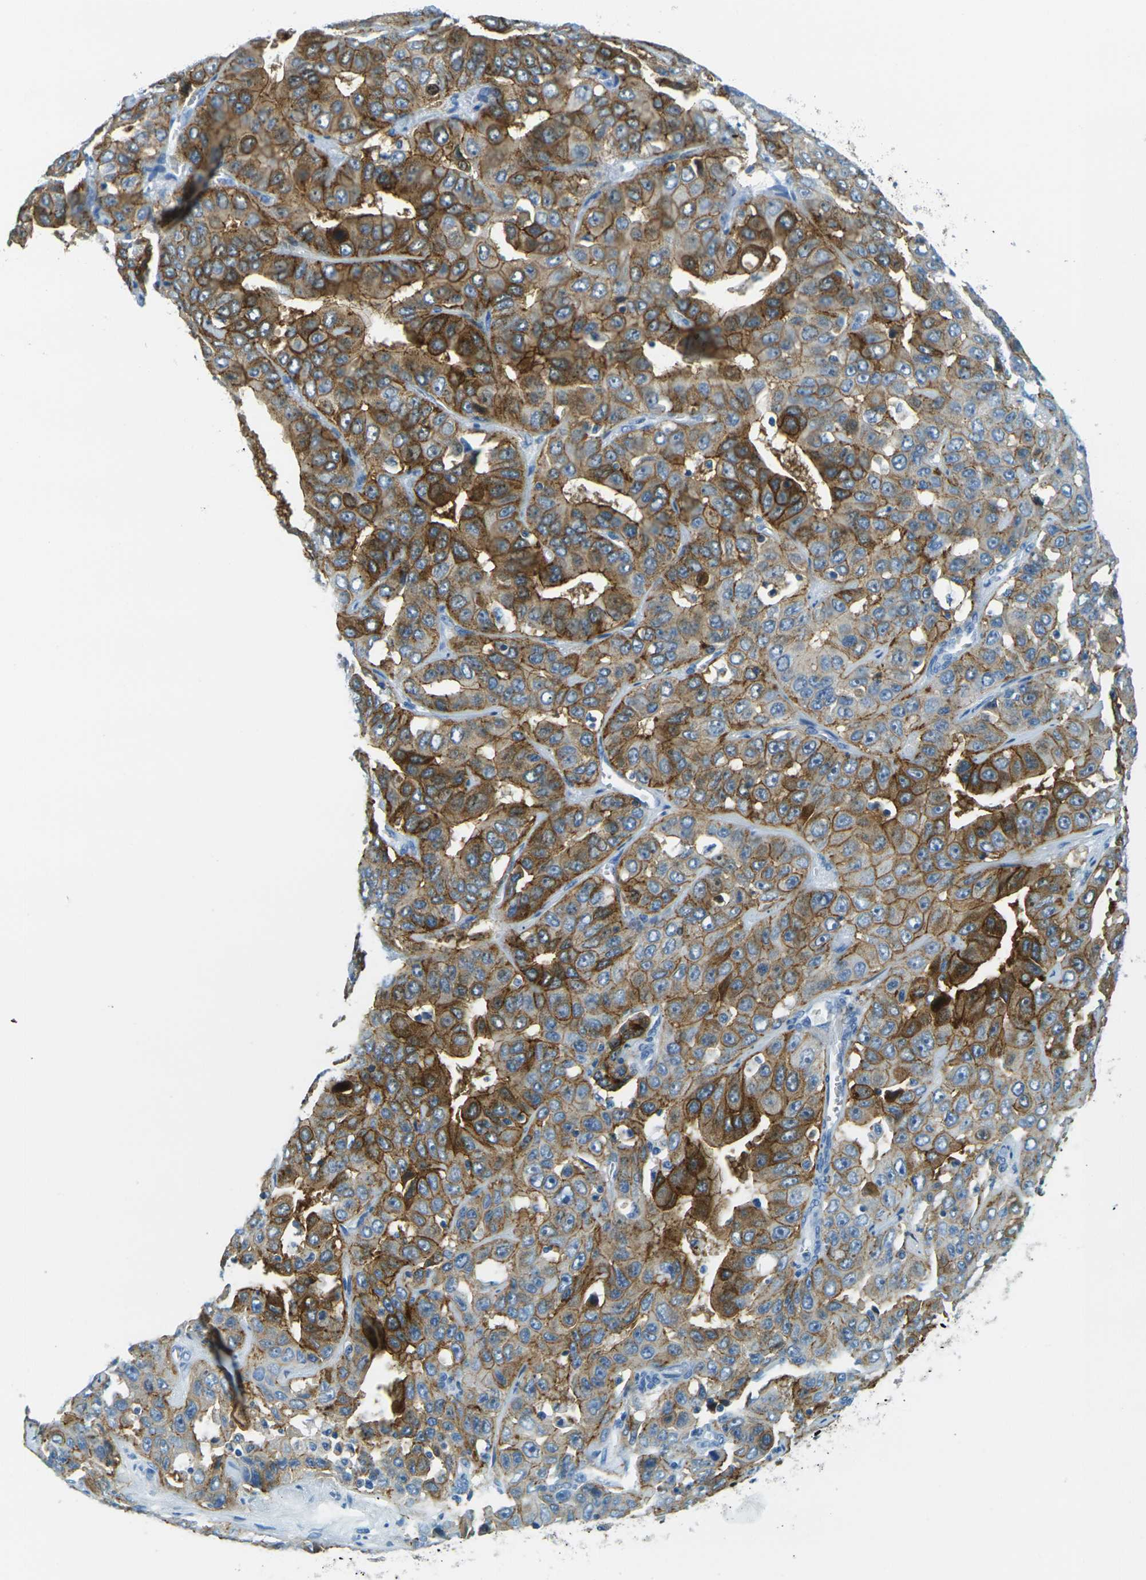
{"staining": {"intensity": "strong", "quantity": ">75%", "location": "cytoplasmic/membranous"}, "tissue": "liver cancer", "cell_type": "Tumor cells", "image_type": "cancer", "snomed": [{"axis": "morphology", "description": "Cholangiocarcinoma"}, {"axis": "topography", "description": "Liver"}], "caption": "Protein staining by IHC reveals strong cytoplasmic/membranous expression in approximately >75% of tumor cells in liver cancer (cholangiocarcinoma).", "gene": "OCLN", "patient": {"sex": "female", "age": 52}}